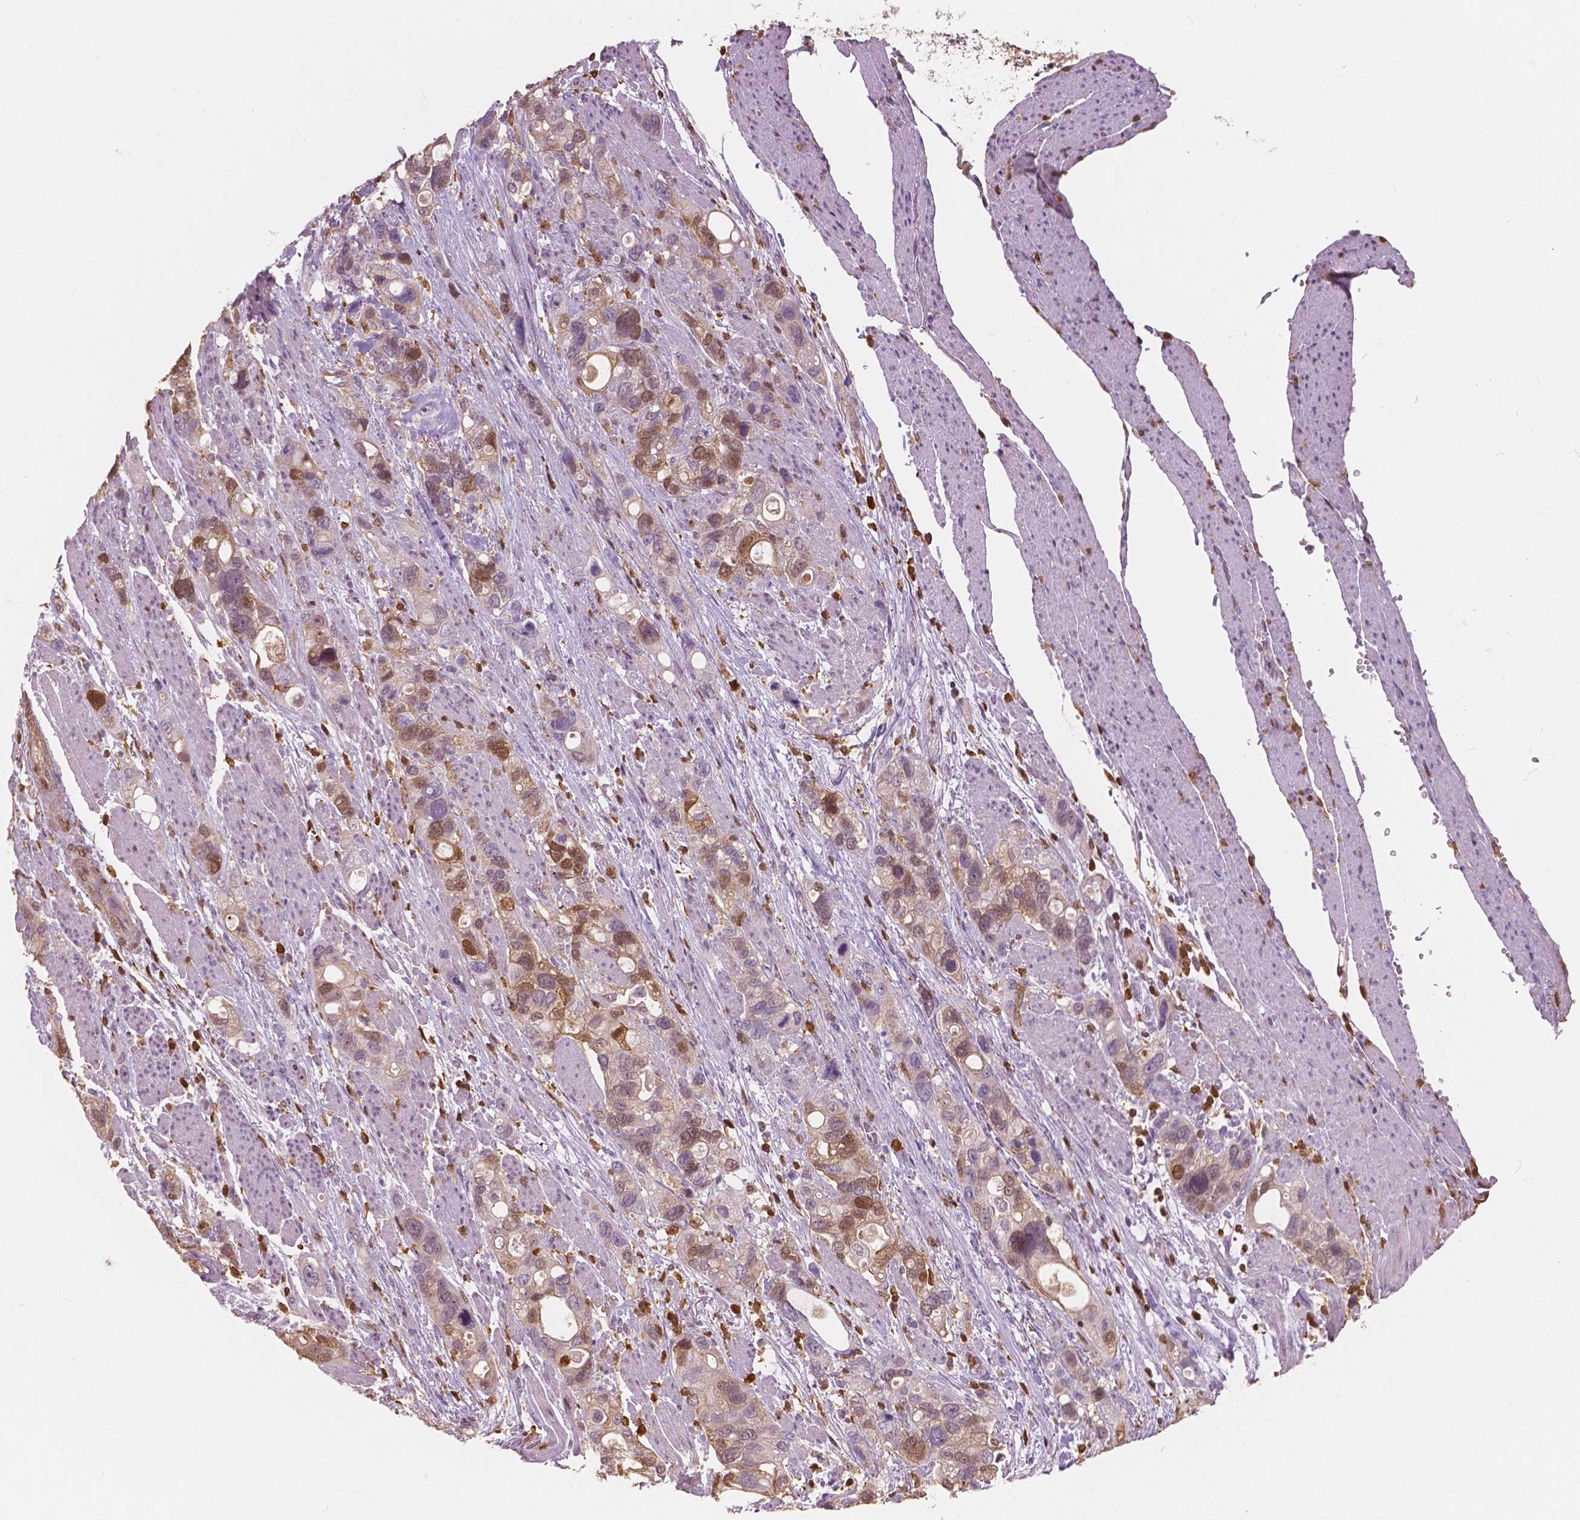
{"staining": {"intensity": "moderate", "quantity": "25%-75%", "location": "cytoplasmic/membranous,nuclear"}, "tissue": "stomach cancer", "cell_type": "Tumor cells", "image_type": "cancer", "snomed": [{"axis": "morphology", "description": "Adenocarcinoma, NOS"}, {"axis": "topography", "description": "Stomach, upper"}], "caption": "Stomach cancer (adenocarcinoma) stained with DAB (3,3'-diaminobenzidine) IHC demonstrates medium levels of moderate cytoplasmic/membranous and nuclear staining in about 25%-75% of tumor cells.", "gene": "S100A4", "patient": {"sex": "female", "age": 81}}